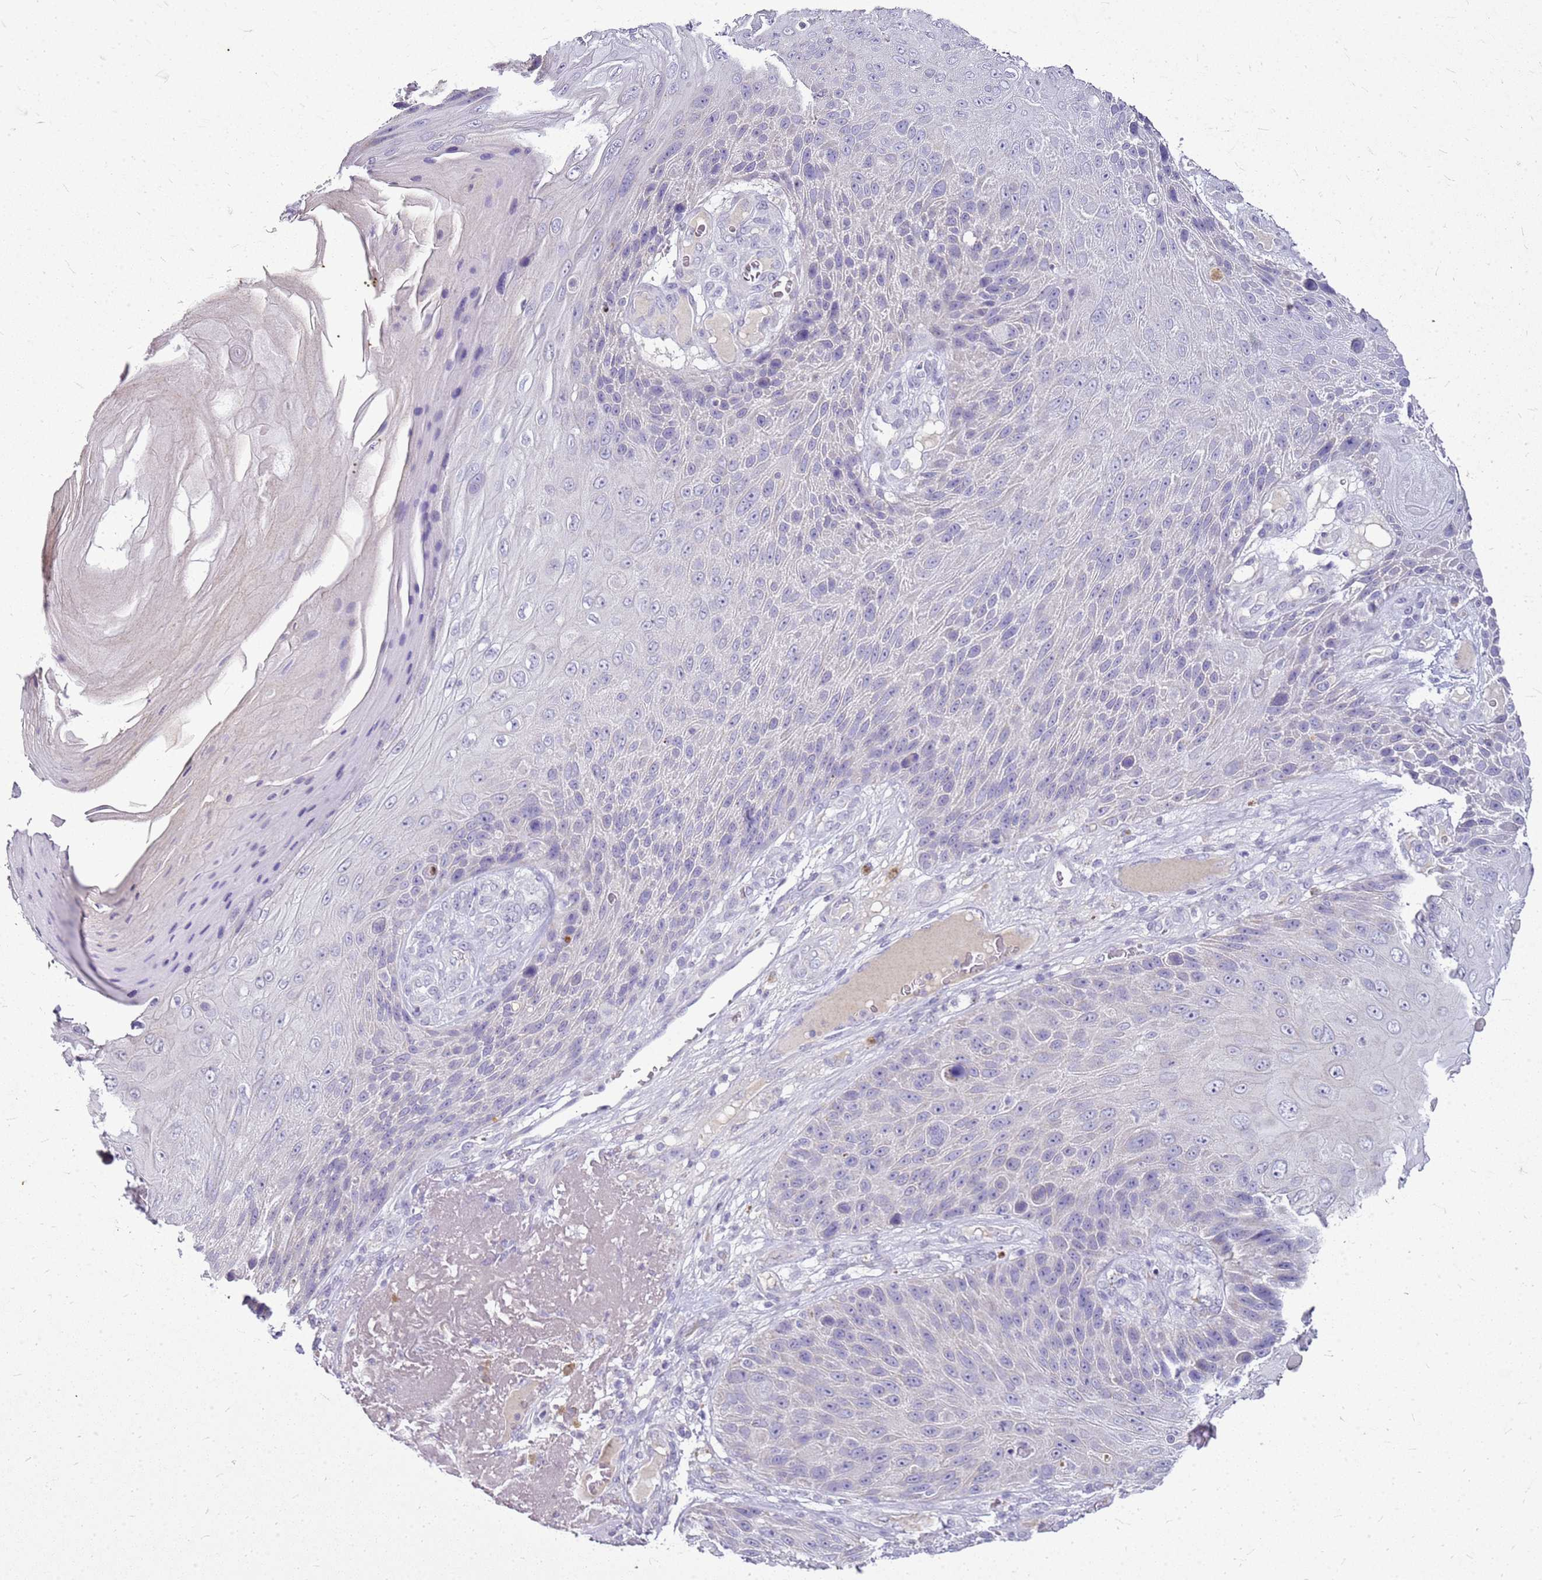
{"staining": {"intensity": "negative", "quantity": "none", "location": "none"}, "tissue": "skin cancer", "cell_type": "Tumor cells", "image_type": "cancer", "snomed": [{"axis": "morphology", "description": "Squamous cell carcinoma, NOS"}, {"axis": "topography", "description": "Skin"}], "caption": "An IHC micrograph of squamous cell carcinoma (skin) is shown. There is no staining in tumor cells of squamous cell carcinoma (skin).", "gene": "FABP2", "patient": {"sex": "female", "age": 88}}